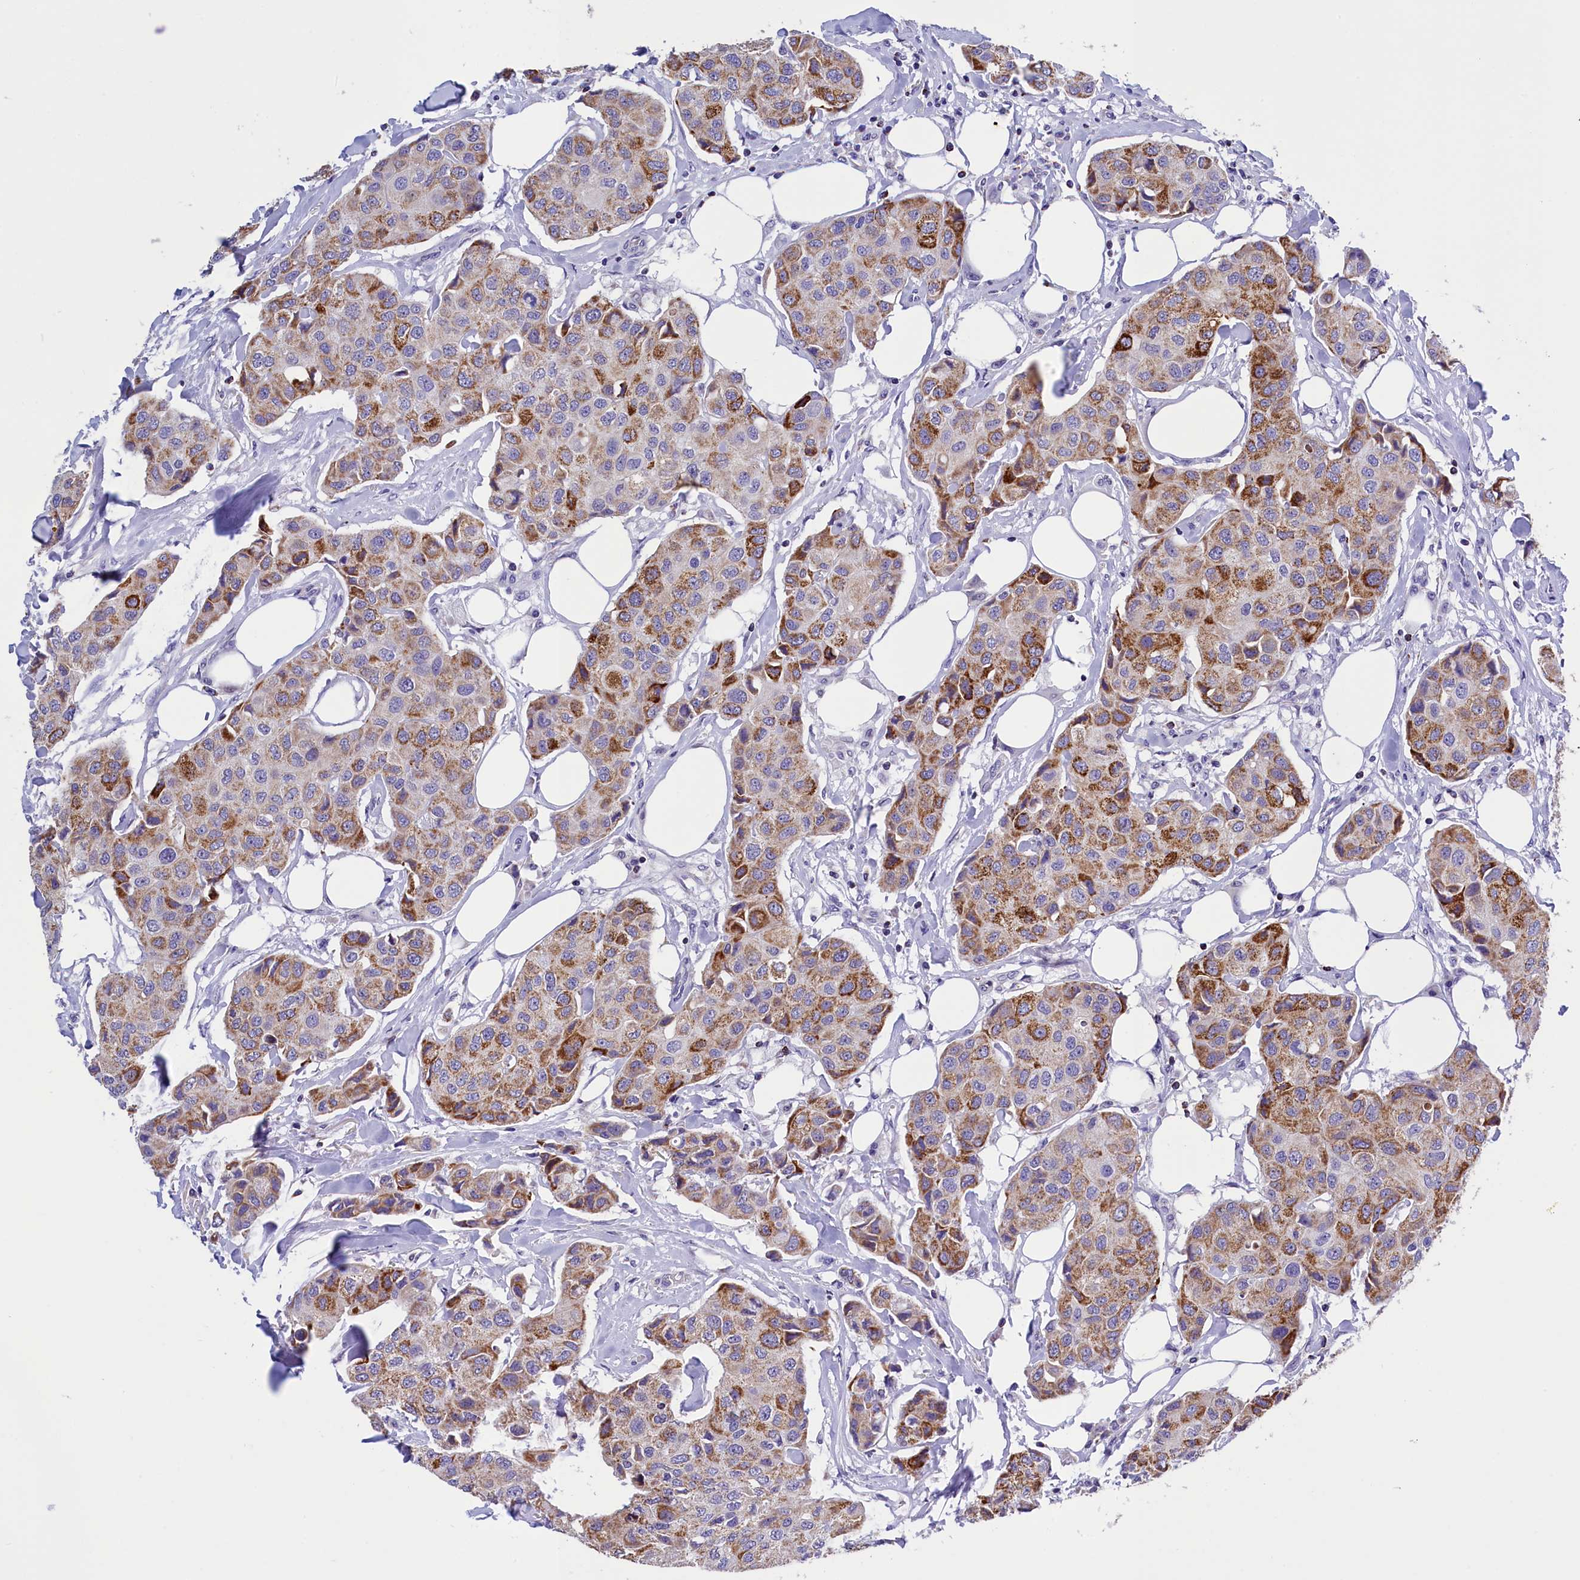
{"staining": {"intensity": "moderate", "quantity": ">75%", "location": "cytoplasmic/membranous"}, "tissue": "breast cancer", "cell_type": "Tumor cells", "image_type": "cancer", "snomed": [{"axis": "morphology", "description": "Duct carcinoma"}, {"axis": "topography", "description": "Breast"}], "caption": "Tumor cells reveal medium levels of moderate cytoplasmic/membranous staining in approximately >75% of cells in human breast infiltrating ductal carcinoma. Using DAB (3,3'-diaminobenzidine) (brown) and hematoxylin (blue) stains, captured at high magnification using brightfield microscopy.", "gene": "ABAT", "patient": {"sex": "female", "age": 80}}